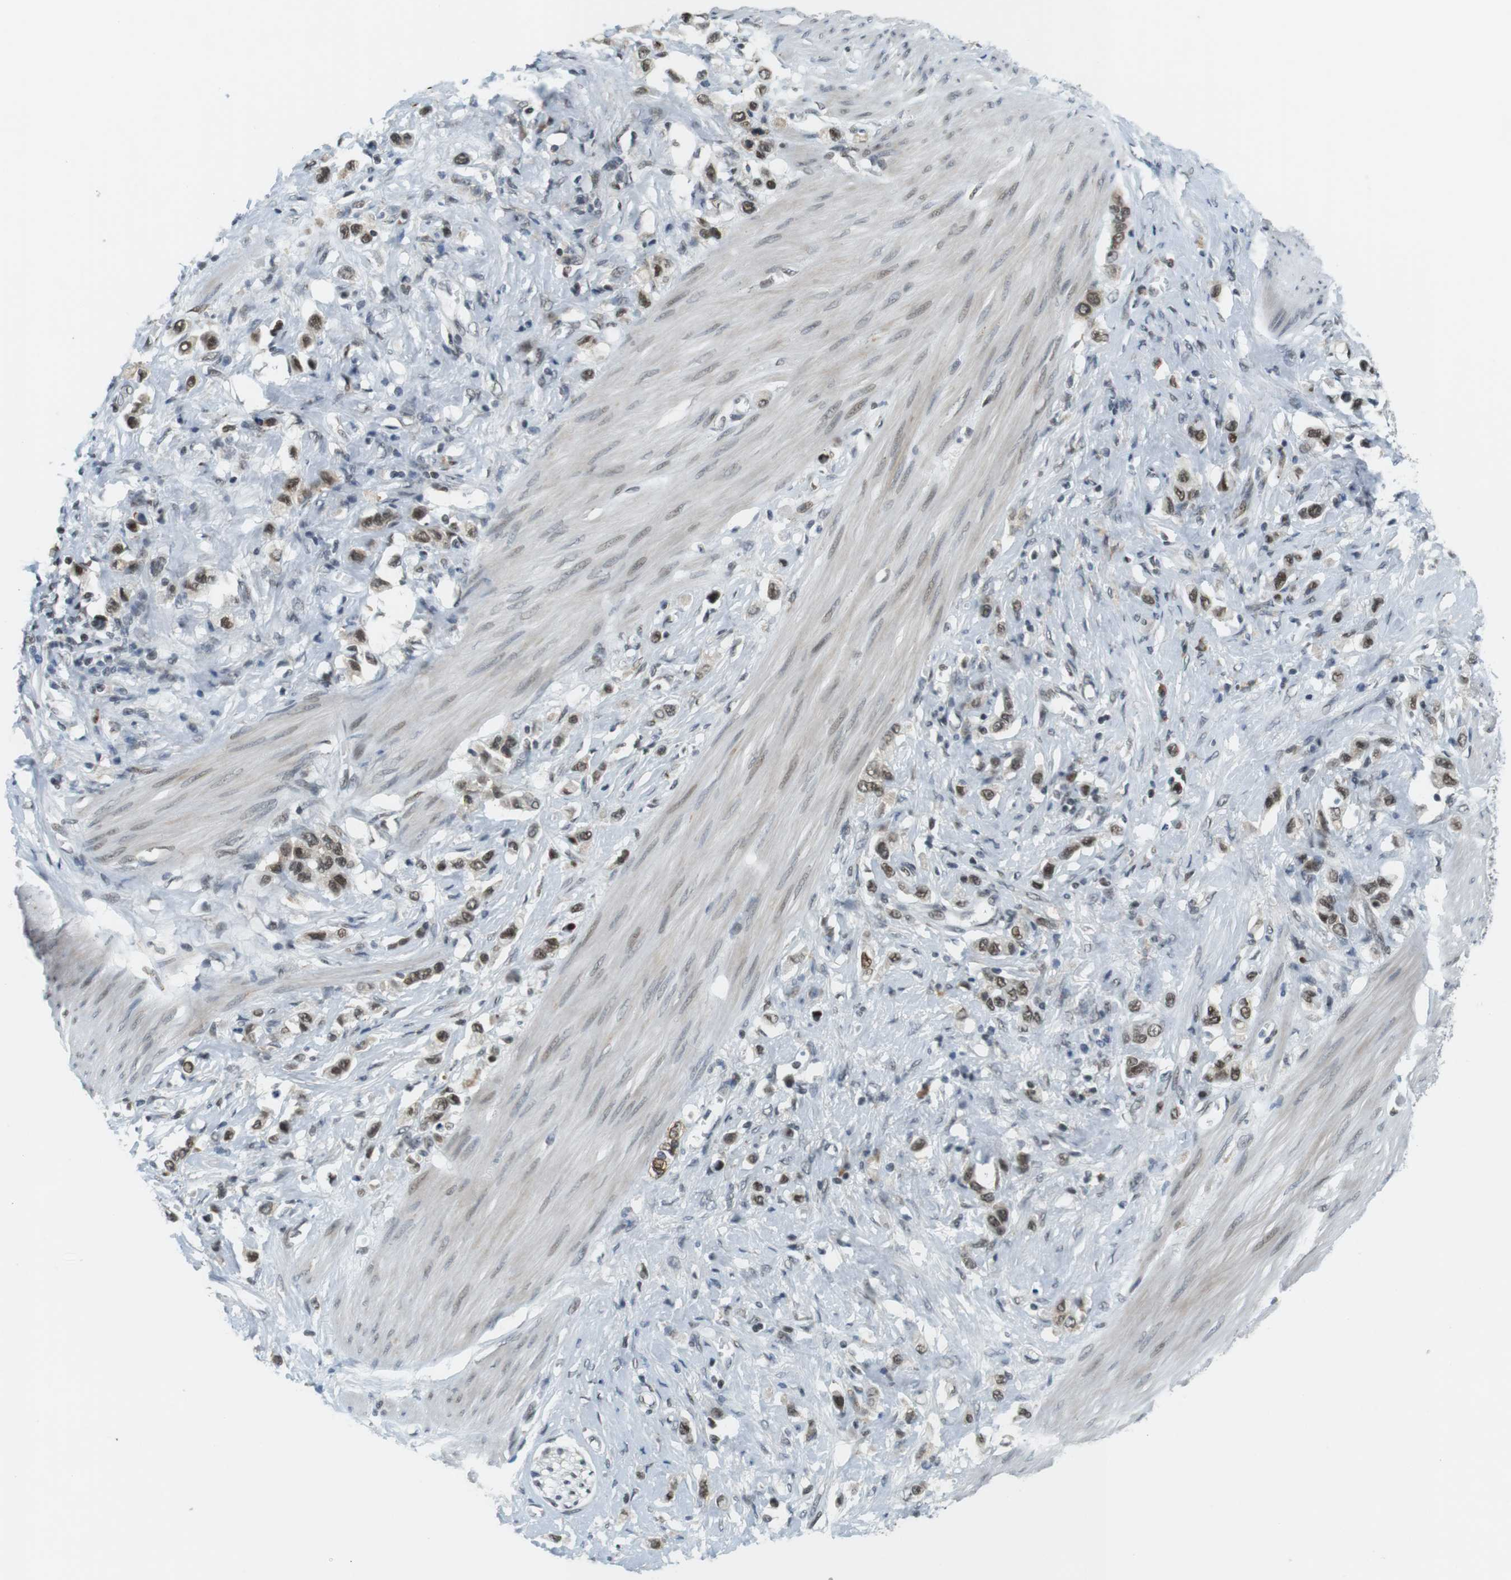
{"staining": {"intensity": "weak", "quantity": "25%-75%", "location": "nuclear"}, "tissue": "stomach cancer", "cell_type": "Tumor cells", "image_type": "cancer", "snomed": [{"axis": "morphology", "description": "Adenocarcinoma, NOS"}, {"axis": "topography", "description": "Stomach"}], "caption": "Human adenocarcinoma (stomach) stained with a protein marker shows weak staining in tumor cells.", "gene": "RNF38", "patient": {"sex": "female", "age": 65}}